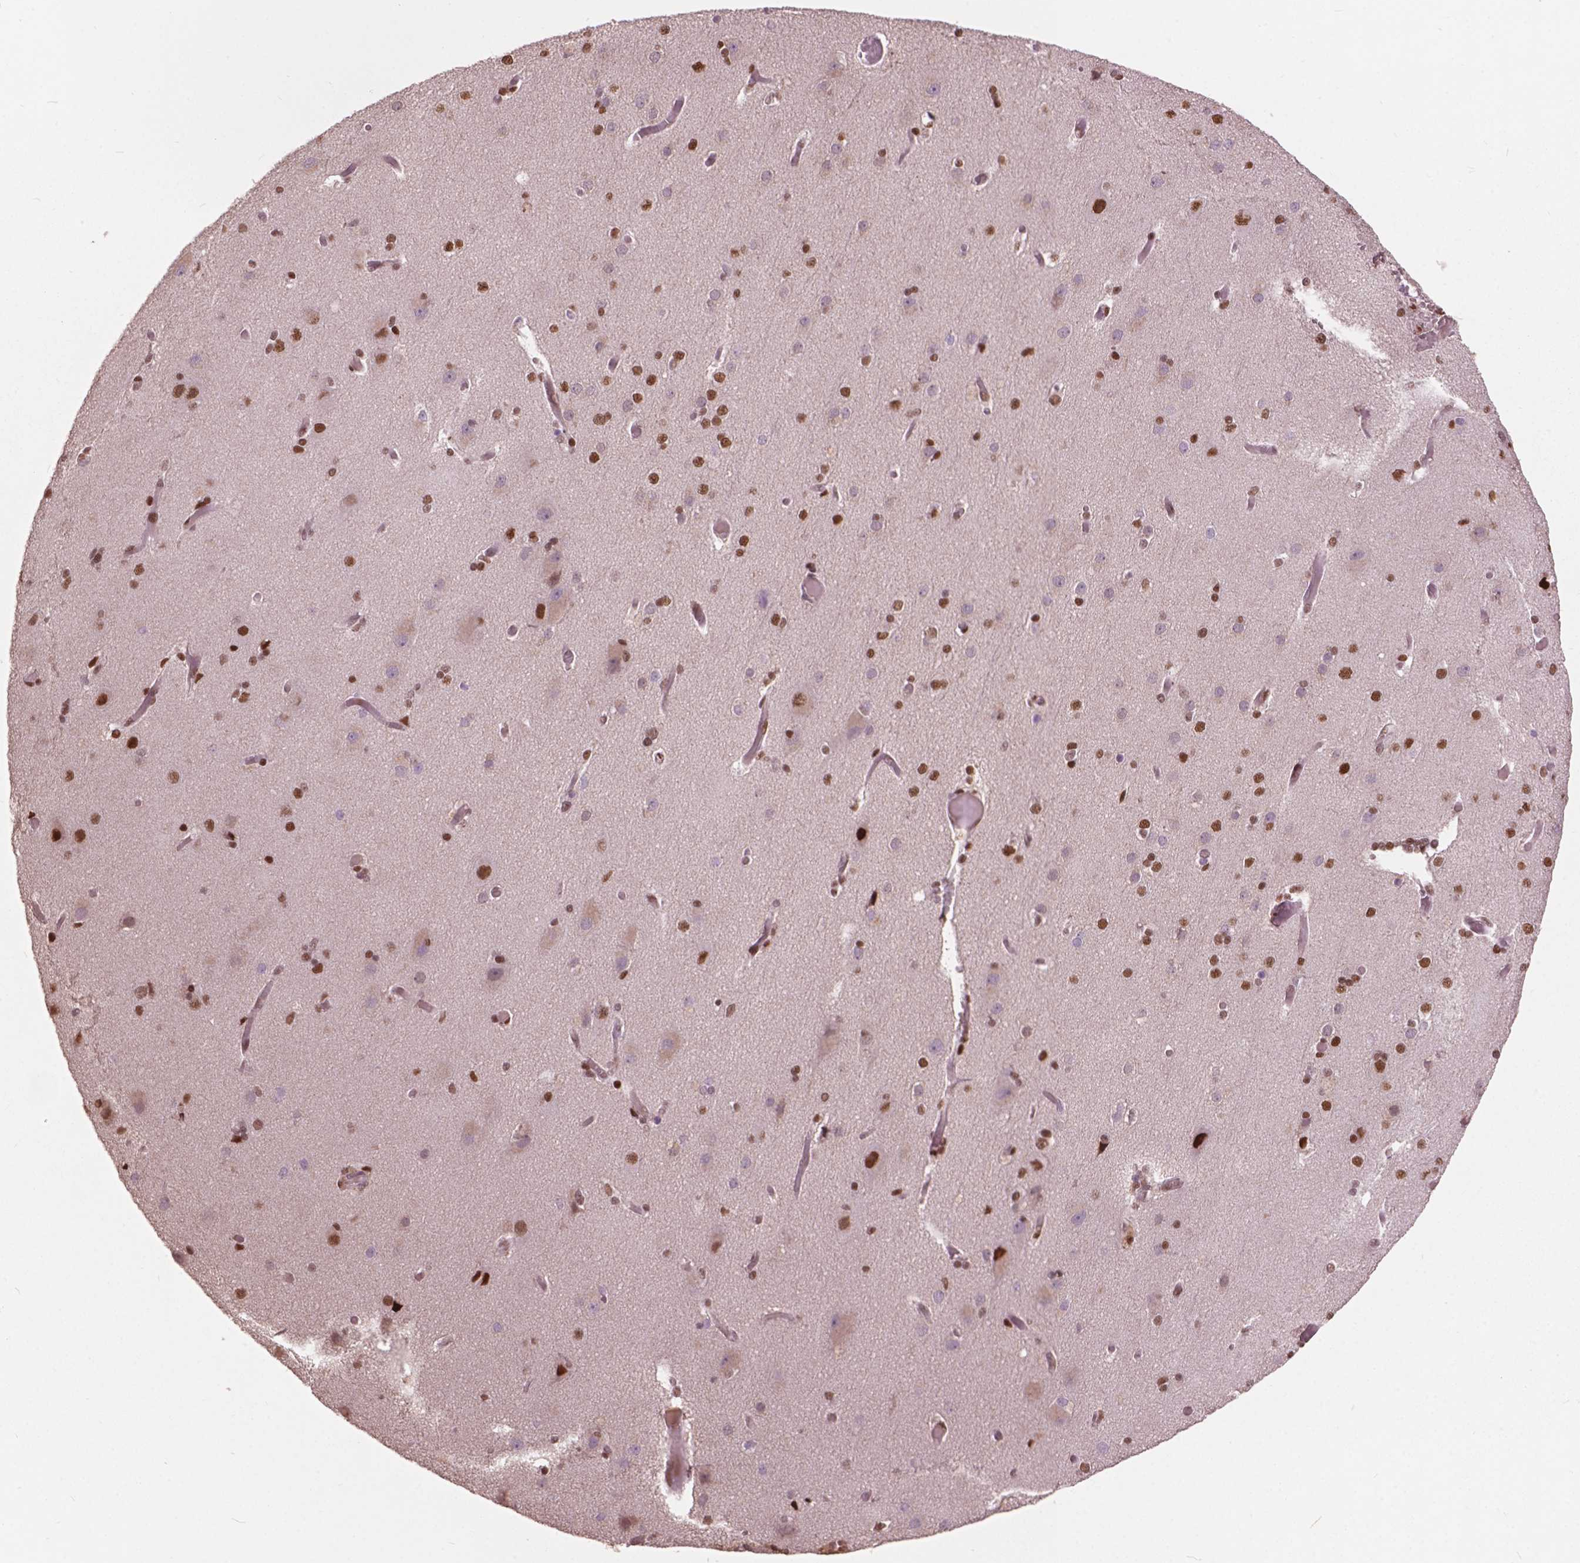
{"staining": {"intensity": "moderate", "quantity": ">75%", "location": "nuclear"}, "tissue": "cerebral cortex", "cell_type": "Endothelial cells", "image_type": "normal", "snomed": [{"axis": "morphology", "description": "Normal tissue, NOS"}, {"axis": "morphology", "description": "Glioma, malignant, High grade"}, {"axis": "topography", "description": "Cerebral cortex"}], "caption": "Immunohistochemistry image of normal cerebral cortex: cerebral cortex stained using immunohistochemistry (IHC) shows medium levels of moderate protein expression localized specifically in the nuclear of endothelial cells, appearing as a nuclear brown color.", "gene": "ANP32A", "patient": {"sex": "male", "age": 71}}